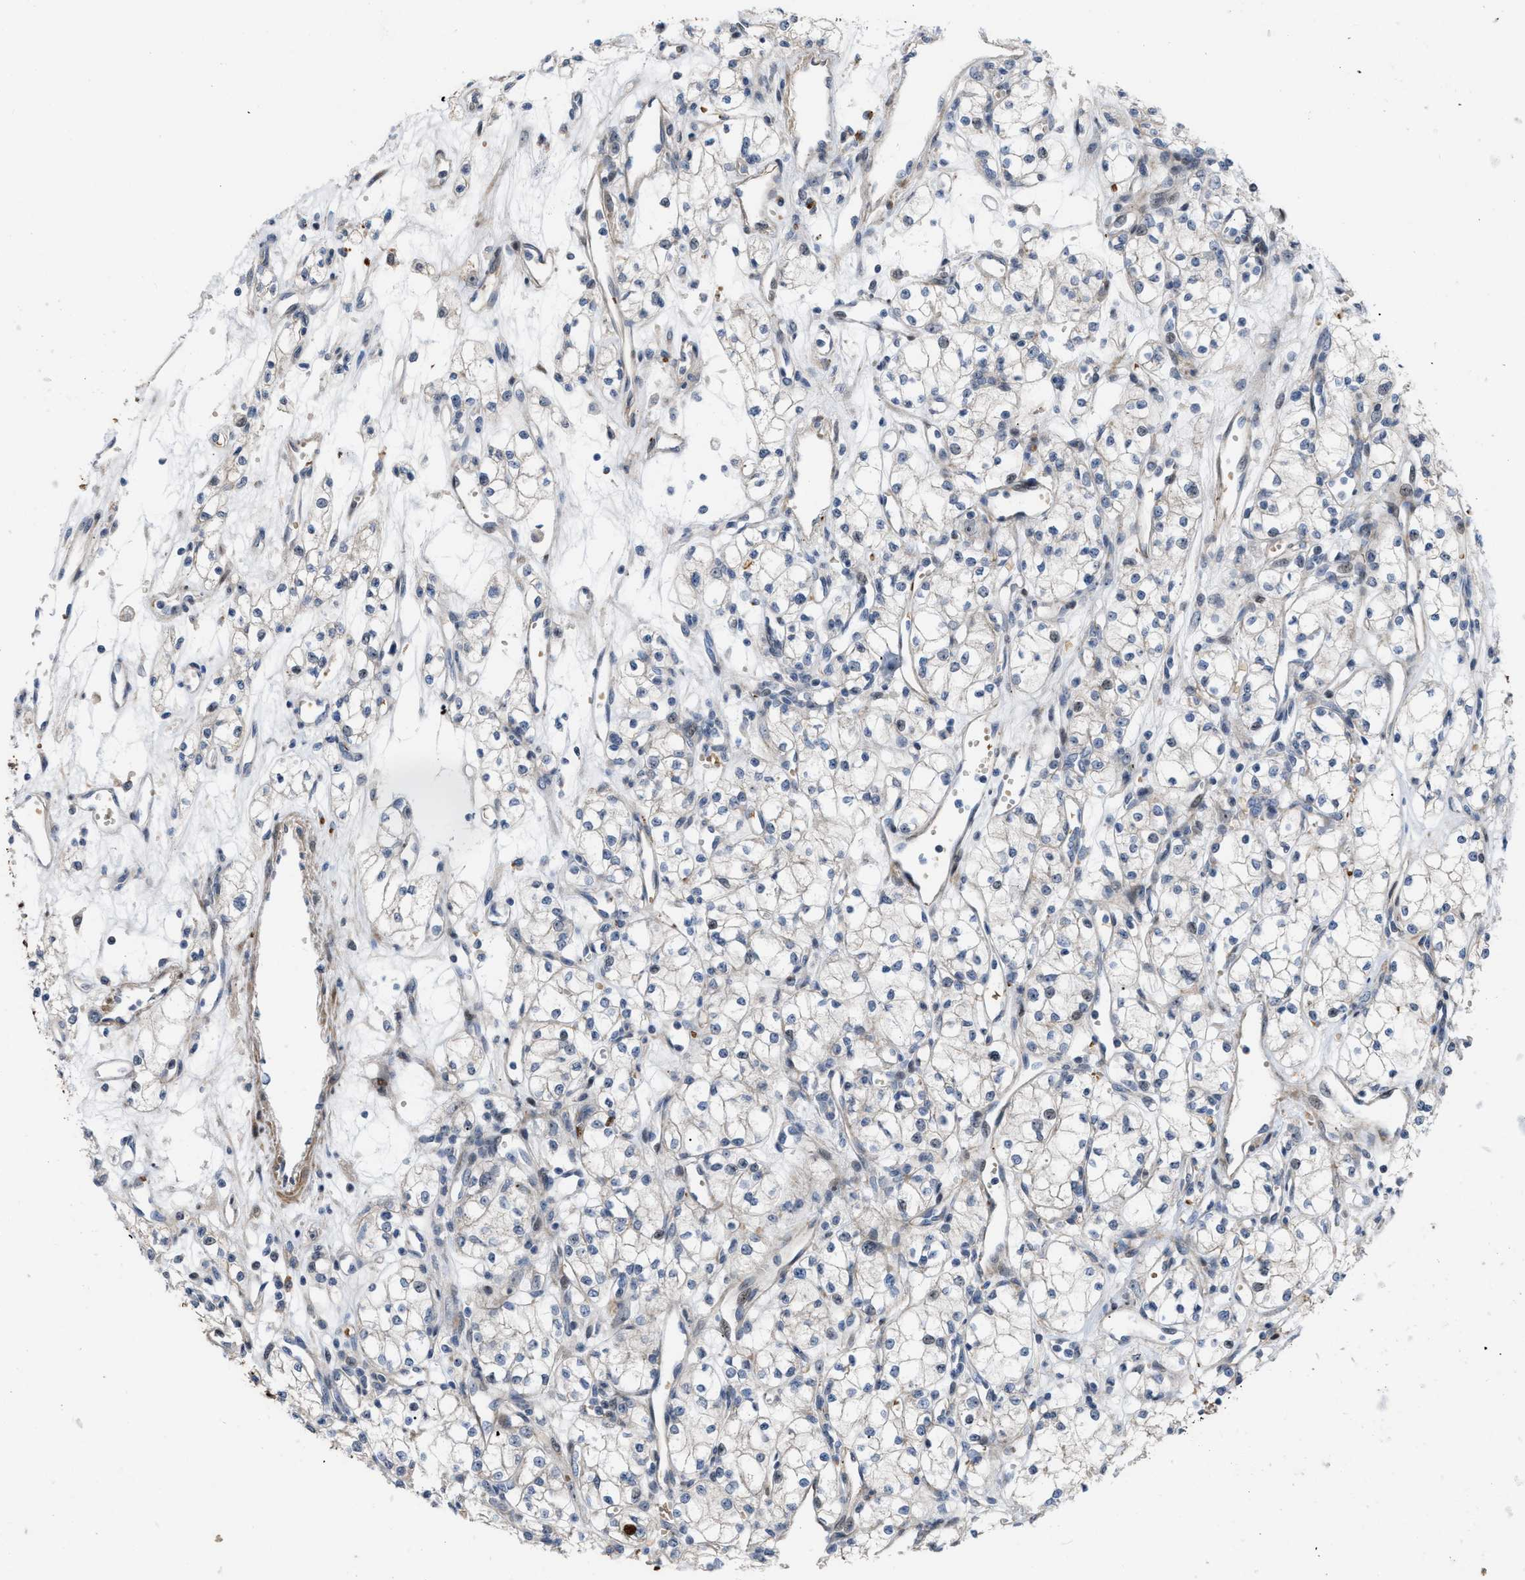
{"staining": {"intensity": "negative", "quantity": "none", "location": "none"}, "tissue": "renal cancer", "cell_type": "Tumor cells", "image_type": "cancer", "snomed": [{"axis": "morphology", "description": "Adenocarcinoma, NOS"}, {"axis": "topography", "description": "Kidney"}], "caption": "IHC photomicrograph of renal adenocarcinoma stained for a protein (brown), which displays no staining in tumor cells. (DAB (3,3'-diaminobenzidine) IHC visualized using brightfield microscopy, high magnification).", "gene": "POLR1F", "patient": {"sex": "male", "age": 59}}